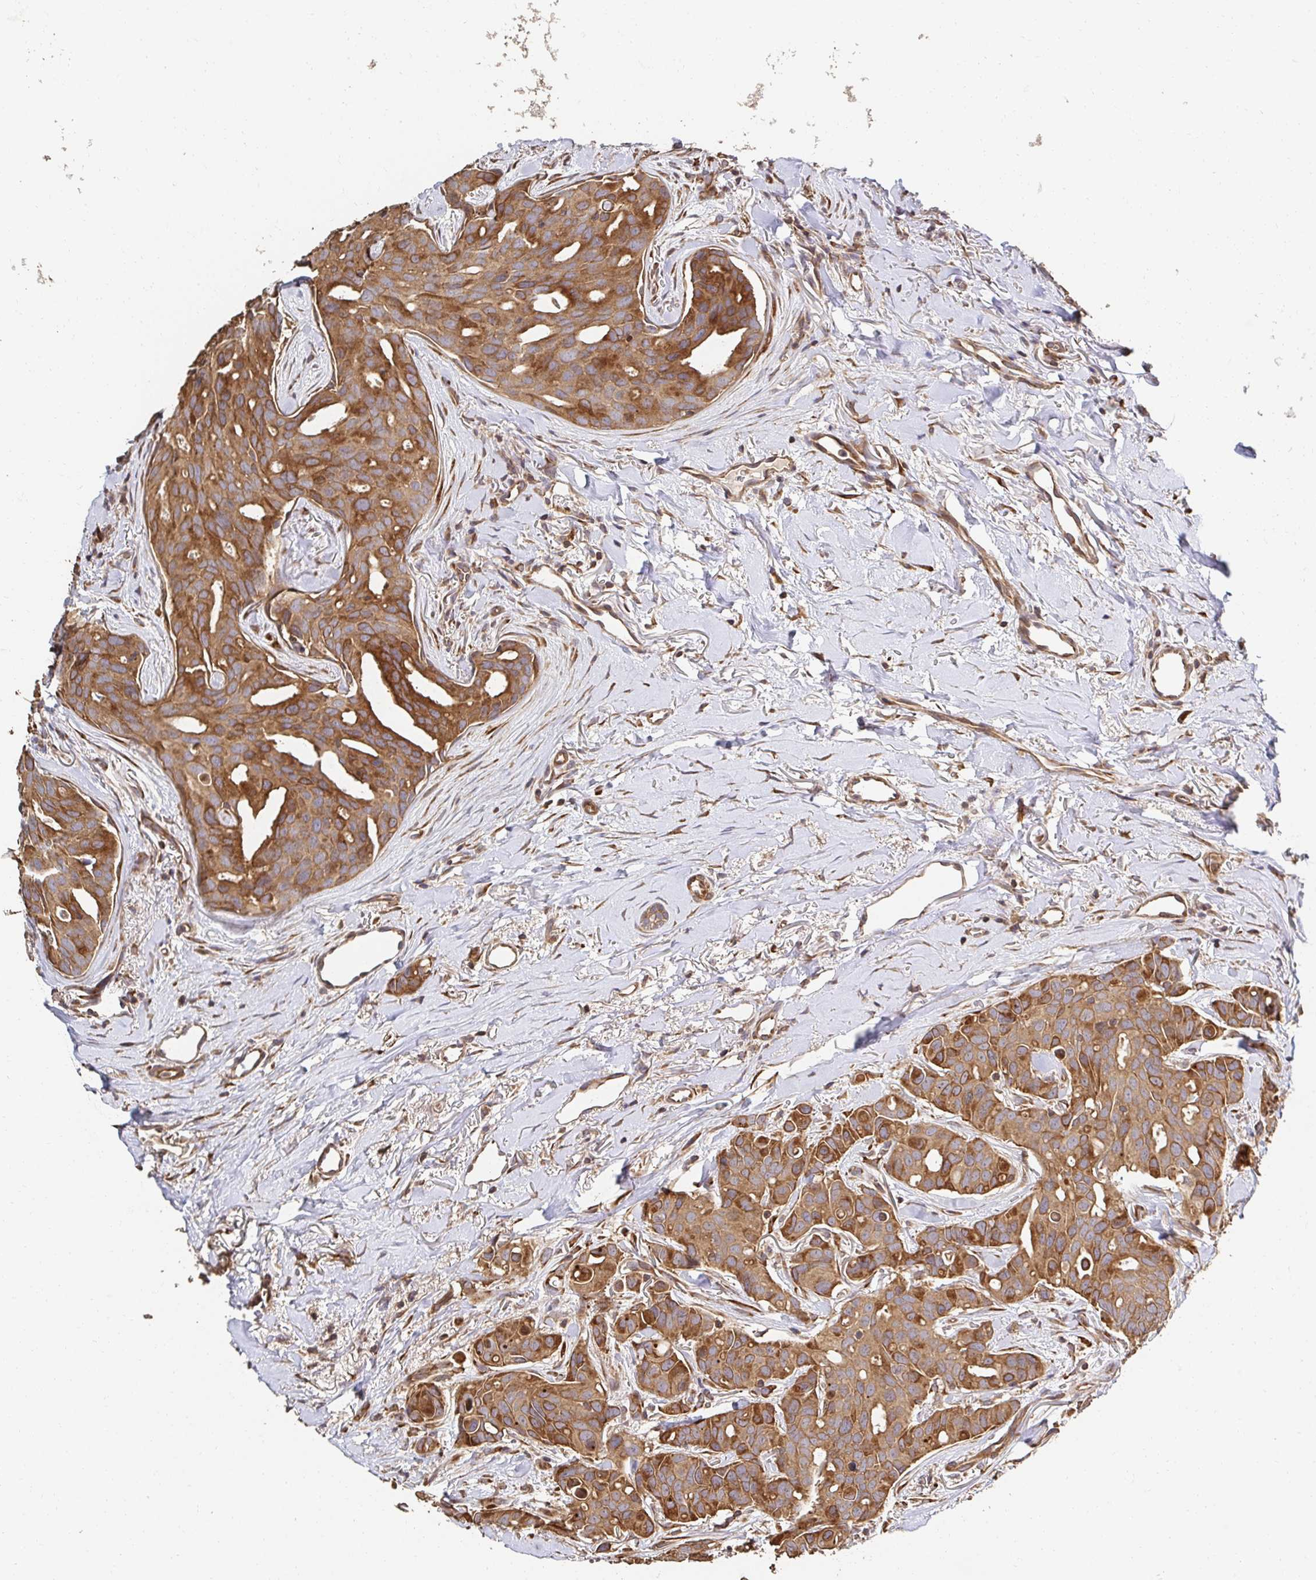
{"staining": {"intensity": "strong", "quantity": ">75%", "location": "cytoplasmic/membranous"}, "tissue": "breast cancer", "cell_type": "Tumor cells", "image_type": "cancer", "snomed": [{"axis": "morphology", "description": "Duct carcinoma"}, {"axis": "topography", "description": "Breast"}], "caption": "Strong cytoplasmic/membranous expression is seen in about >75% of tumor cells in breast cancer (infiltrating ductal carcinoma). (Brightfield microscopy of DAB IHC at high magnification).", "gene": "APBB1", "patient": {"sex": "female", "age": 54}}